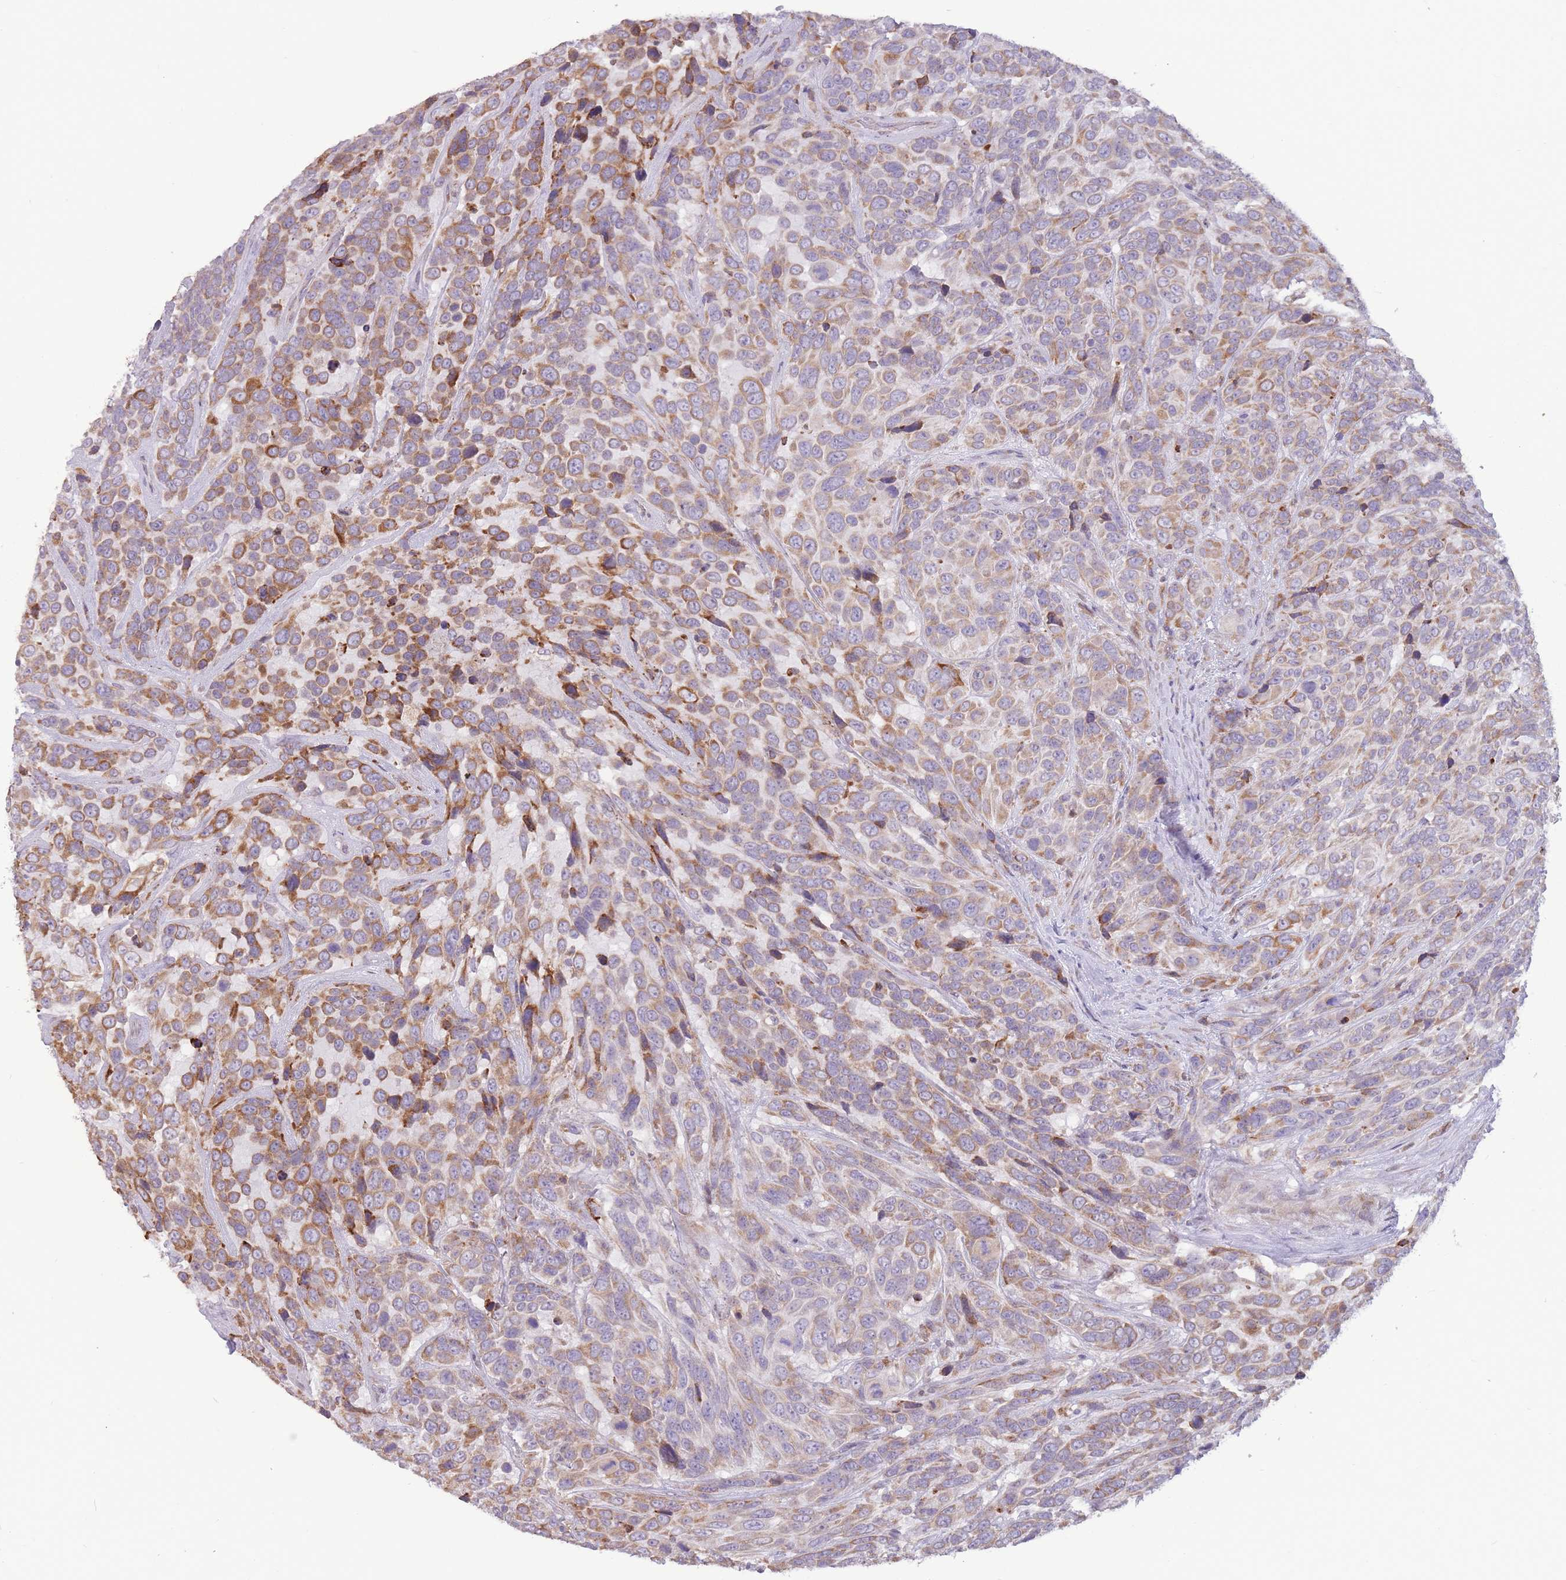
{"staining": {"intensity": "moderate", "quantity": ">75%", "location": "cytoplasmic/membranous"}, "tissue": "urothelial cancer", "cell_type": "Tumor cells", "image_type": "cancer", "snomed": [{"axis": "morphology", "description": "Urothelial carcinoma, High grade"}, {"axis": "topography", "description": "Urinary bladder"}], "caption": "The image demonstrates a brown stain indicating the presence of a protein in the cytoplasmic/membranous of tumor cells in urothelial cancer. The protein is stained brown, and the nuclei are stained in blue (DAB IHC with brightfield microscopy, high magnification).", "gene": "TRAPPC5", "patient": {"sex": "female", "age": 70}}